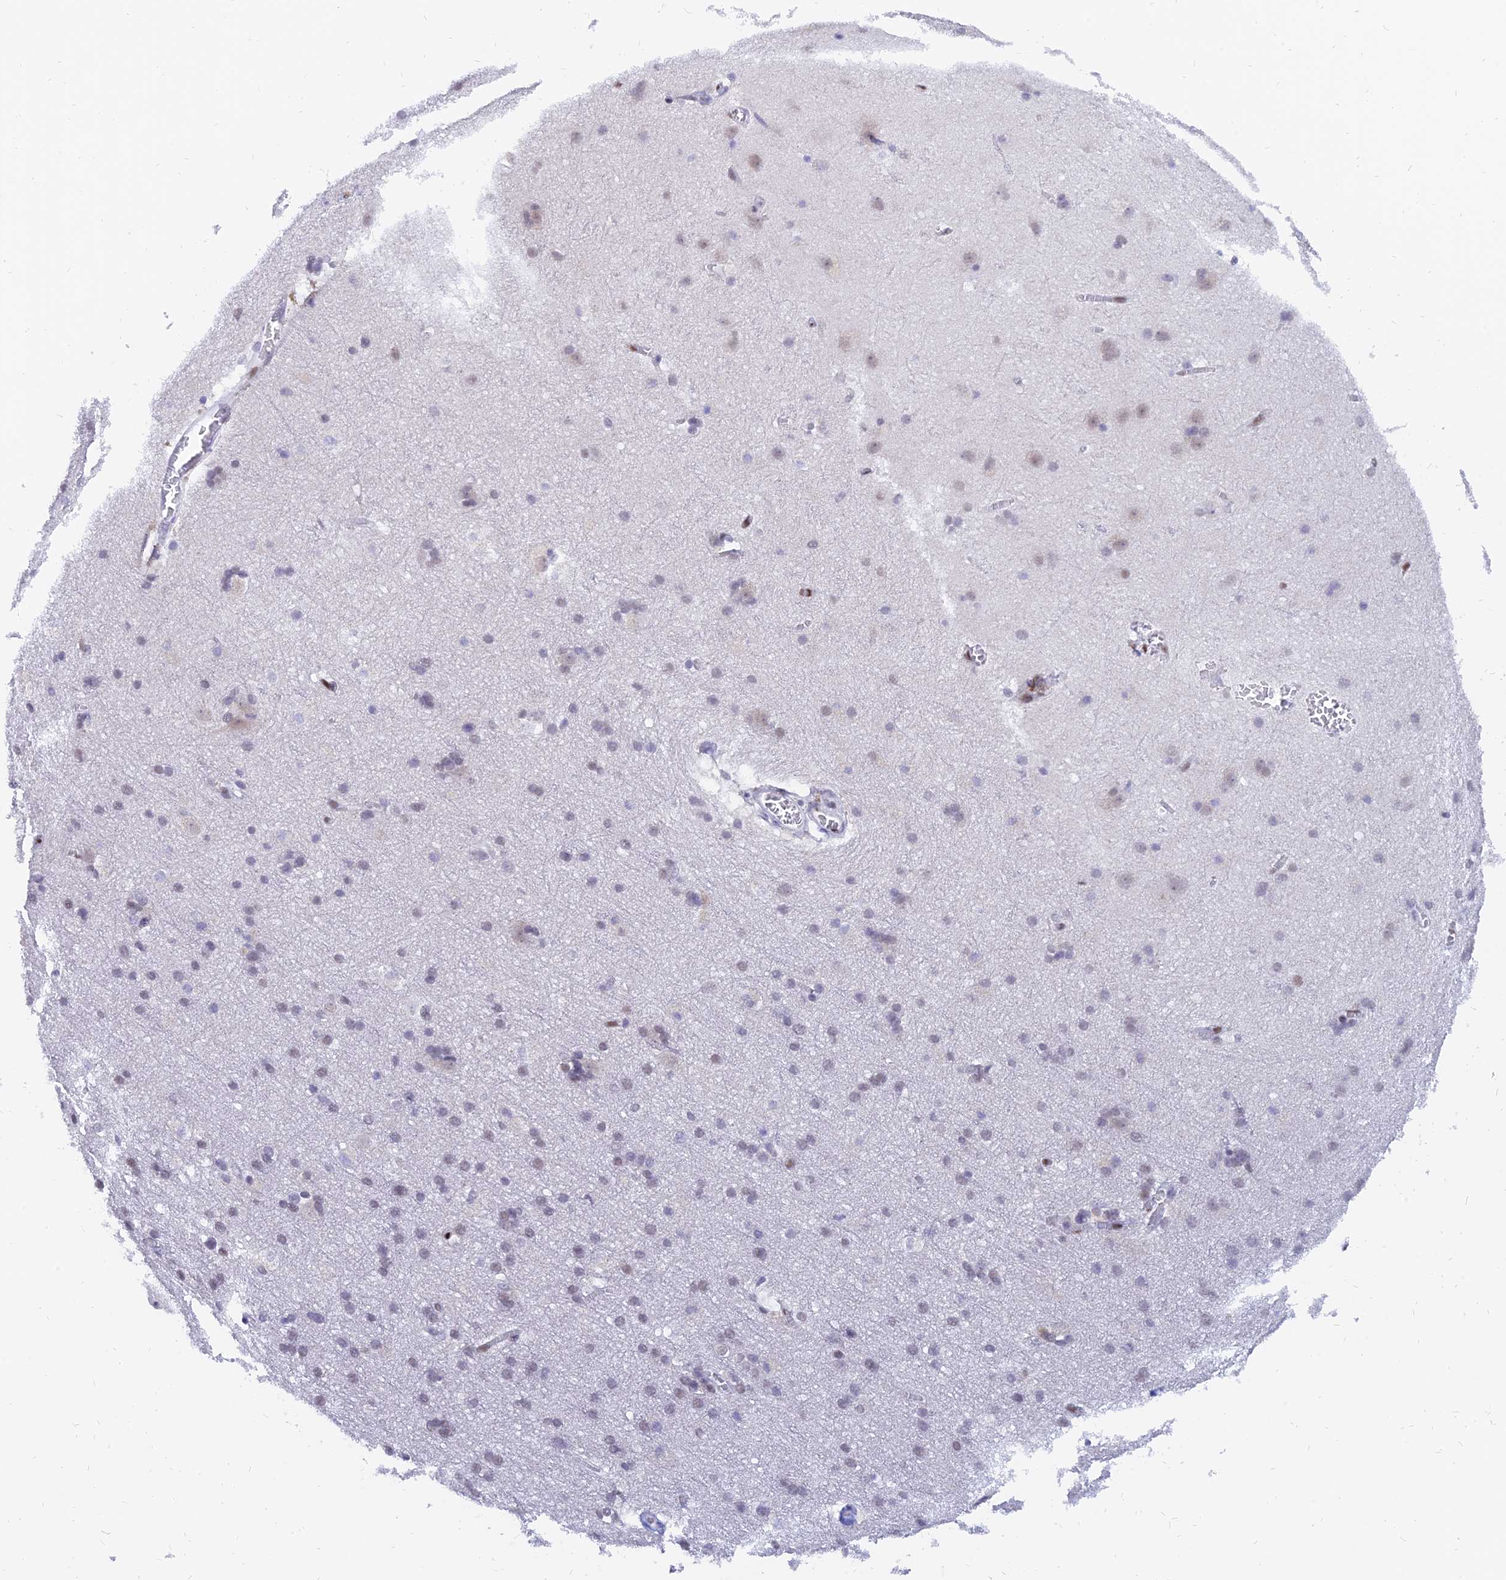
{"staining": {"intensity": "negative", "quantity": "none", "location": "none"}, "tissue": "cerebral cortex", "cell_type": "Endothelial cells", "image_type": "normal", "snomed": [{"axis": "morphology", "description": "Normal tissue, NOS"}, {"axis": "topography", "description": "Cerebral cortex"}], "caption": "High power microscopy histopathology image of an immunohistochemistry photomicrograph of normal cerebral cortex, revealing no significant positivity in endothelial cells.", "gene": "DPY30", "patient": {"sex": "male", "age": 54}}